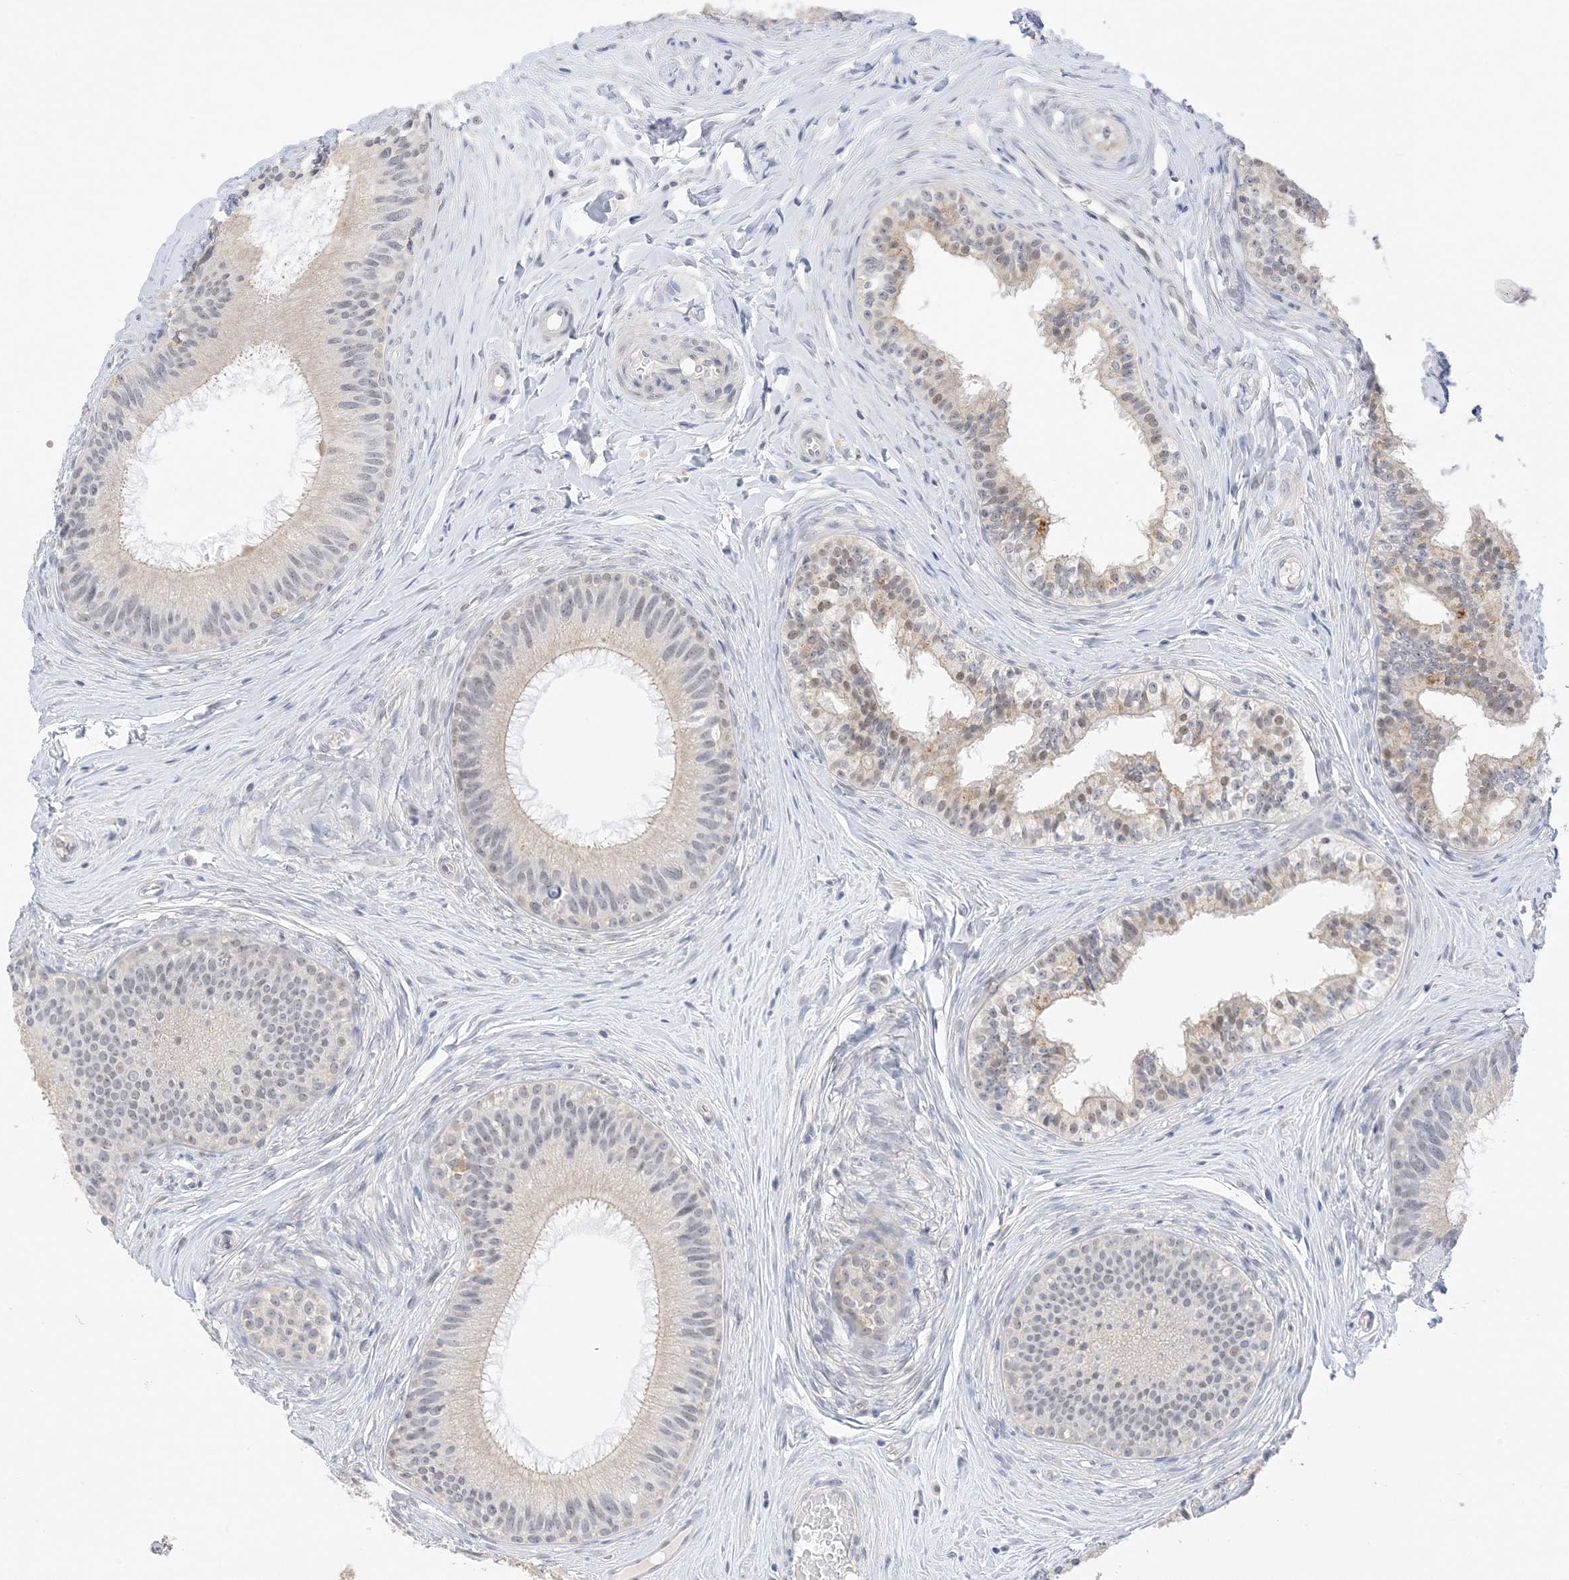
{"staining": {"intensity": "weak", "quantity": "<25%", "location": "cytoplasmic/membranous,nuclear"}, "tissue": "epididymis", "cell_type": "Glandular cells", "image_type": "normal", "snomed": [{"axis": "morphology", "description": "Normal tissue, NOS"}, {"axis": "topography", "description": "Epididymis"}], "caption": "The immunohistochemistry histopathology image has no significant positivity in glandular cells of epididymis.", "gene": "MSL3", "patient": {"sex": "male", "age": 27}}